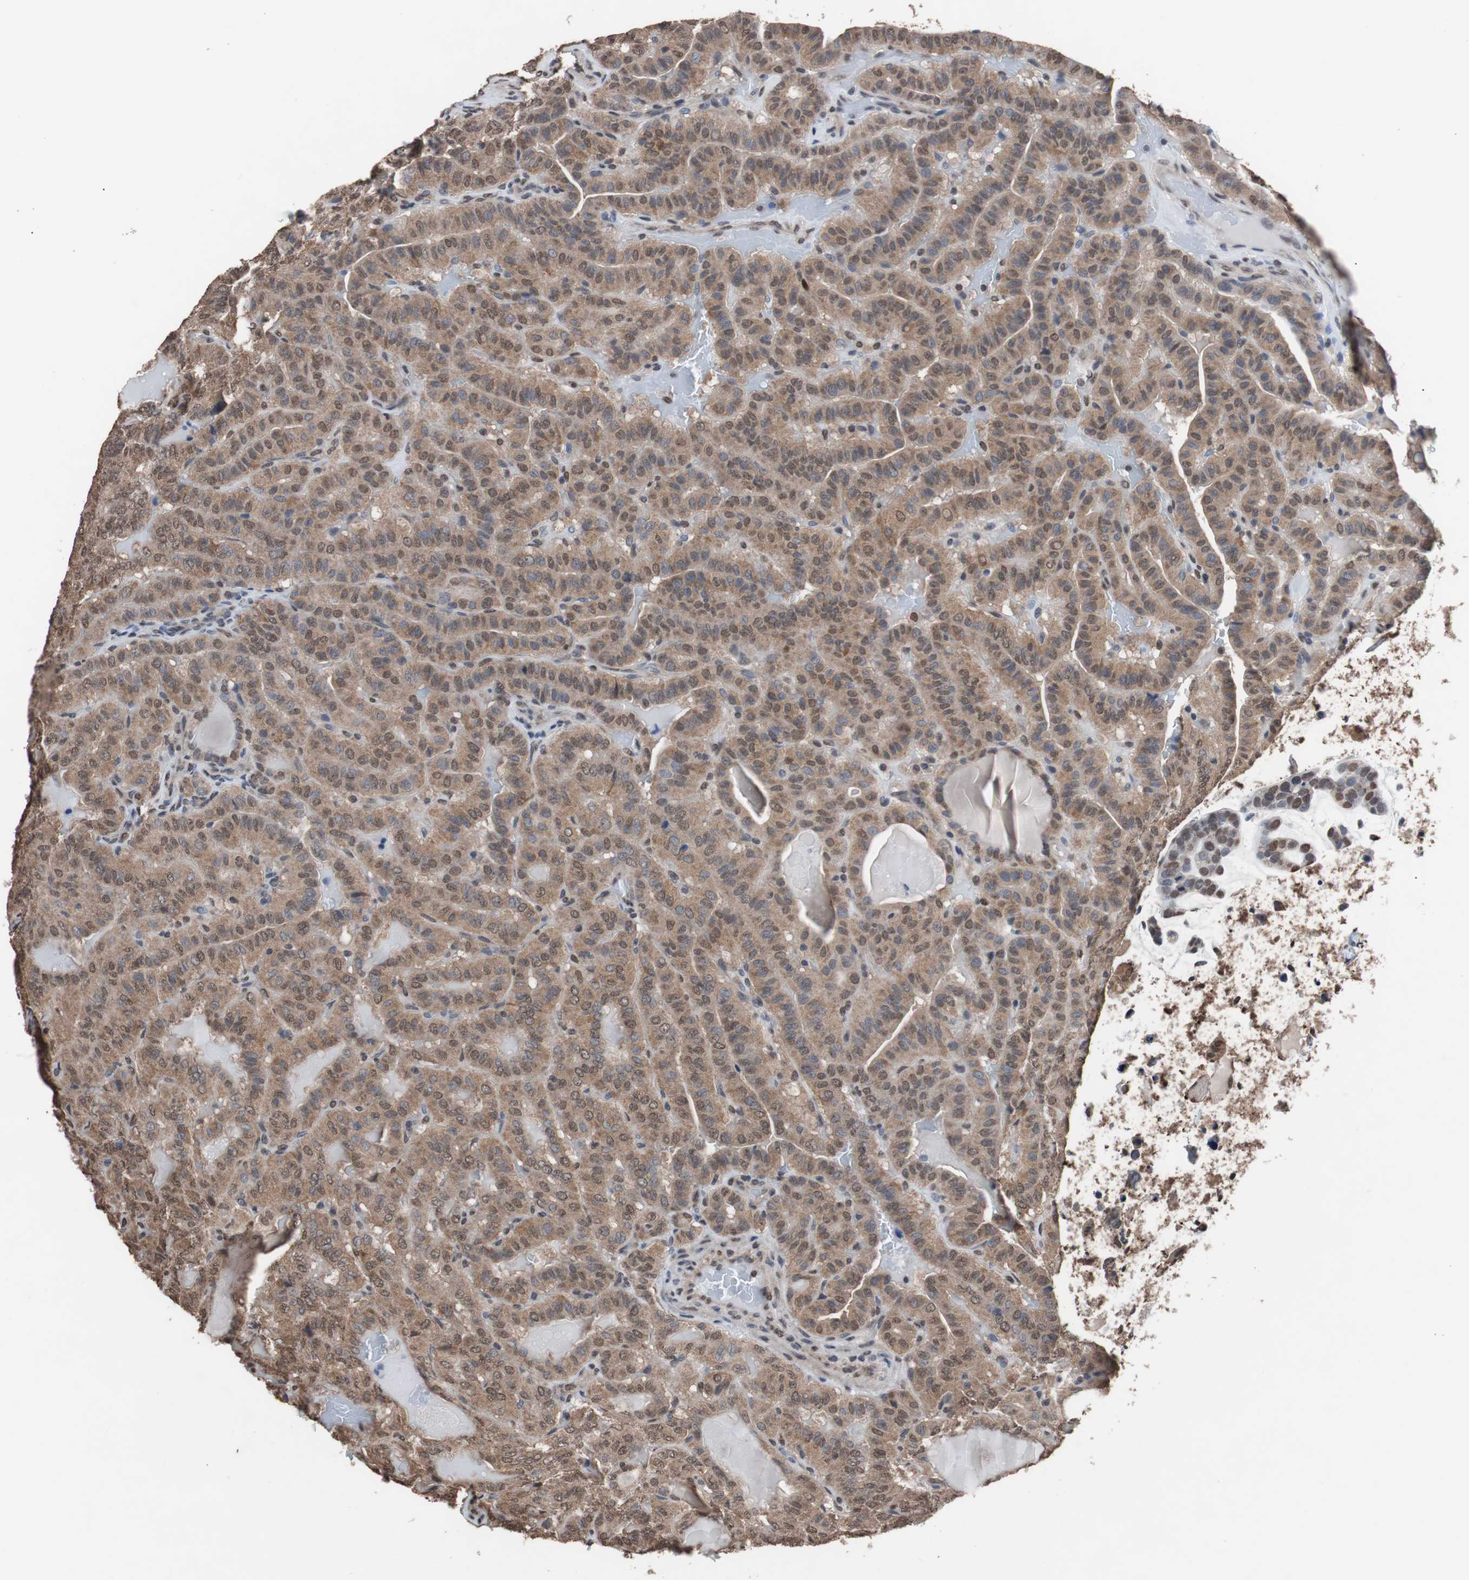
{"staining": {"intensity": "moderate", "quantity": ">75%", "location": "cytoplasmic/membranous"}, "tissue": "thyroid cancer", "cell_type": "Tumor cells", "image_type": "cancer", "snomed": [{"axis": "morphology", "description": "Papillary adenocarcinoma, NOS"}, {"axis": "topography", "description": "Thyroid gland"}], "caption": "There is medium levels of moderate cytoplasmic/membranous staining in tumor cells of thyroid cancer (papillary adenocarcinoma), as demonstrated by immunohistochemical staining (brown color).", "gene": "MED27", "patient": {"sex": "male", "age": 77}}